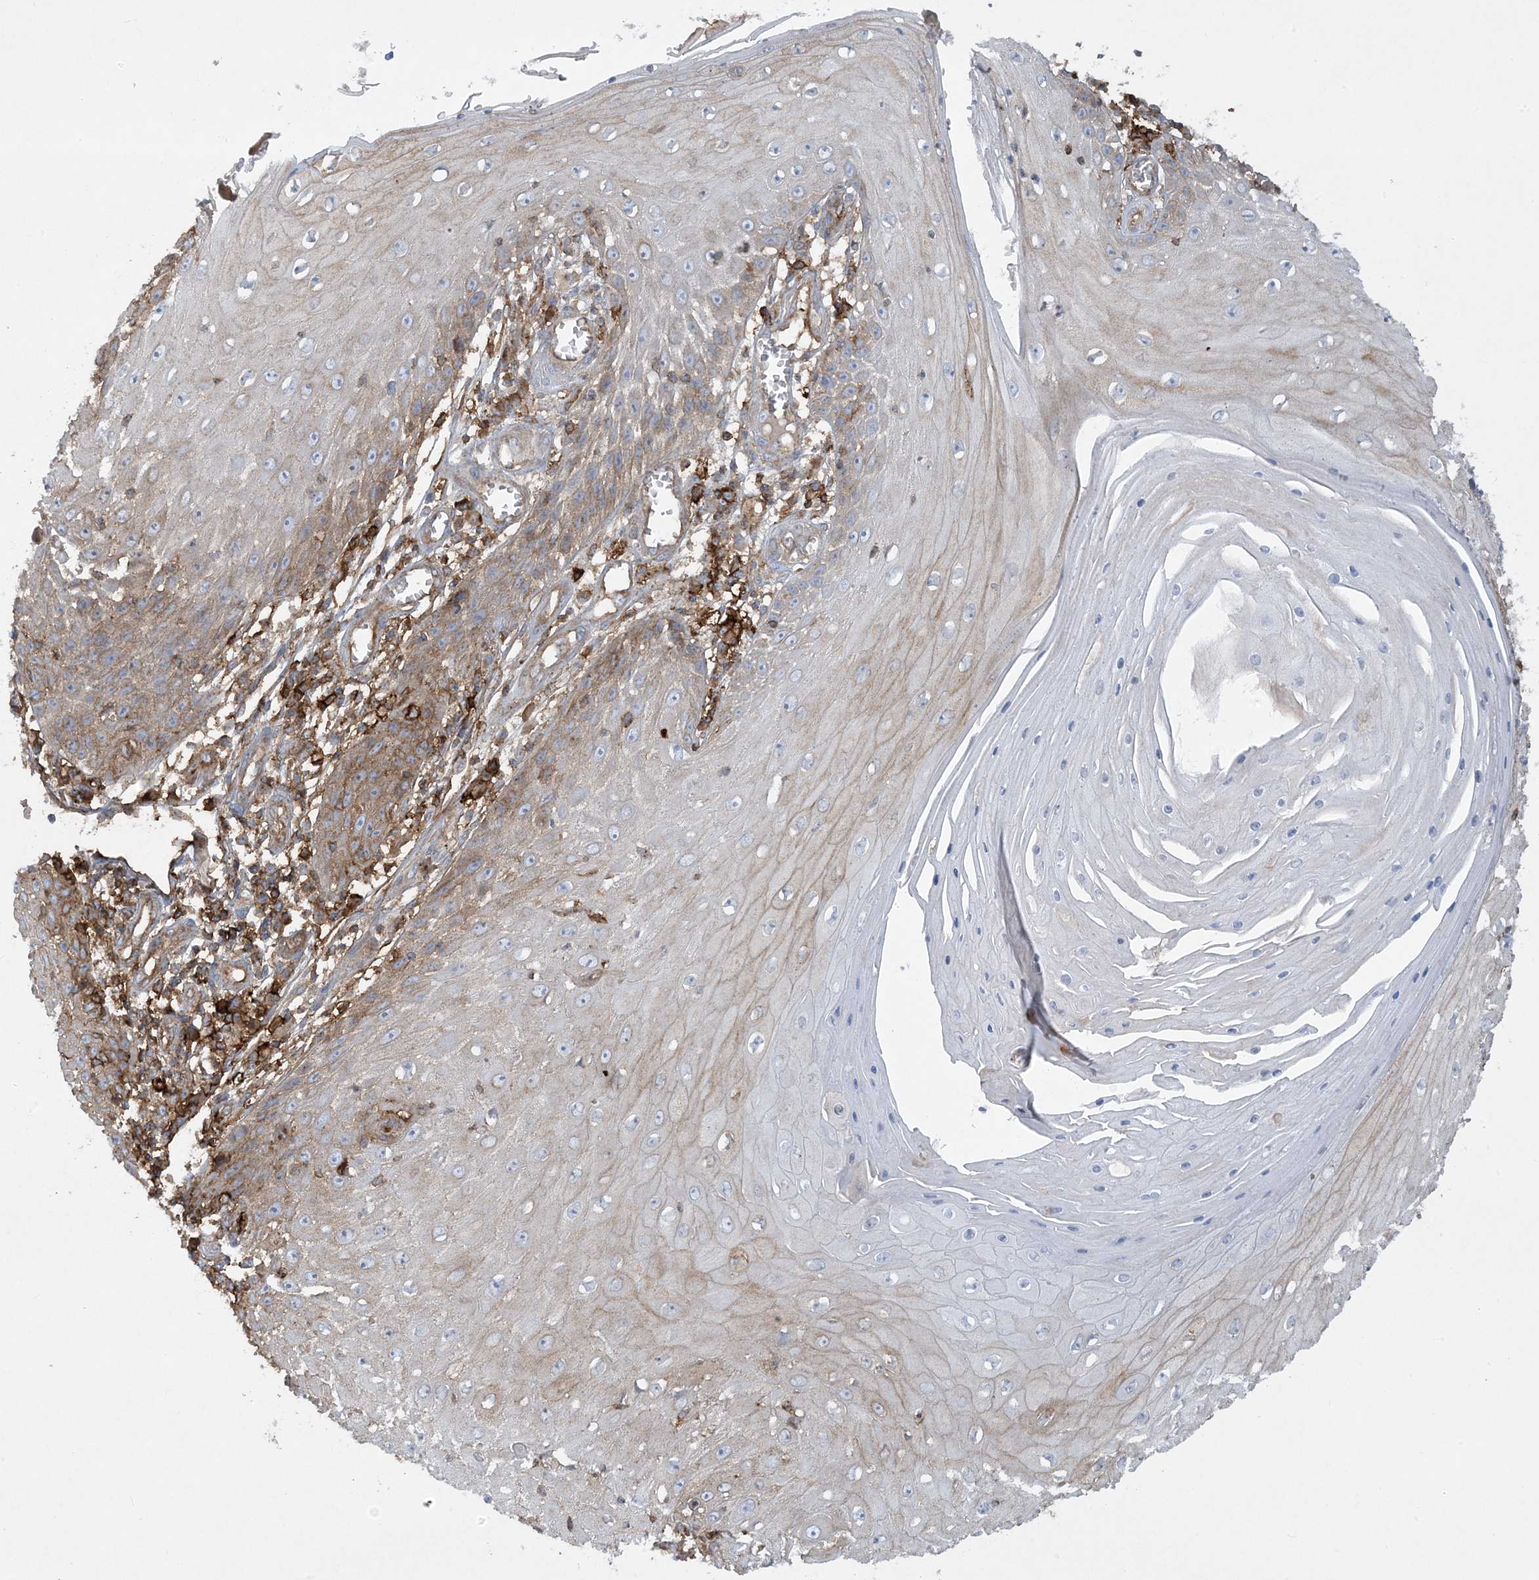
{"staining": {"intensity": "moderate", "quantity": "25%-75%", "location": "cytoplasmic/membranous"}, "tissue": "skin cancer", "cell_type": "Tumor cells", "image_type": "cancer", "snomed": [{"axis": "morphology", "description": "Squamous cell carcinoma, NOS"}, {"axis": "topography", "description": "Skin"}], "caption": "Immunohistochemistry (IHC) (DAB (3,3'-diaminobenzidine)) staining of squamous cell carcinoma (skin) demonstrates moderate cytoplasmic/membranous protein expression in approximately 25%-75% of tumor cells.", "gene": "HLA-E", "patient": {"sex": "female", "age": 73}}